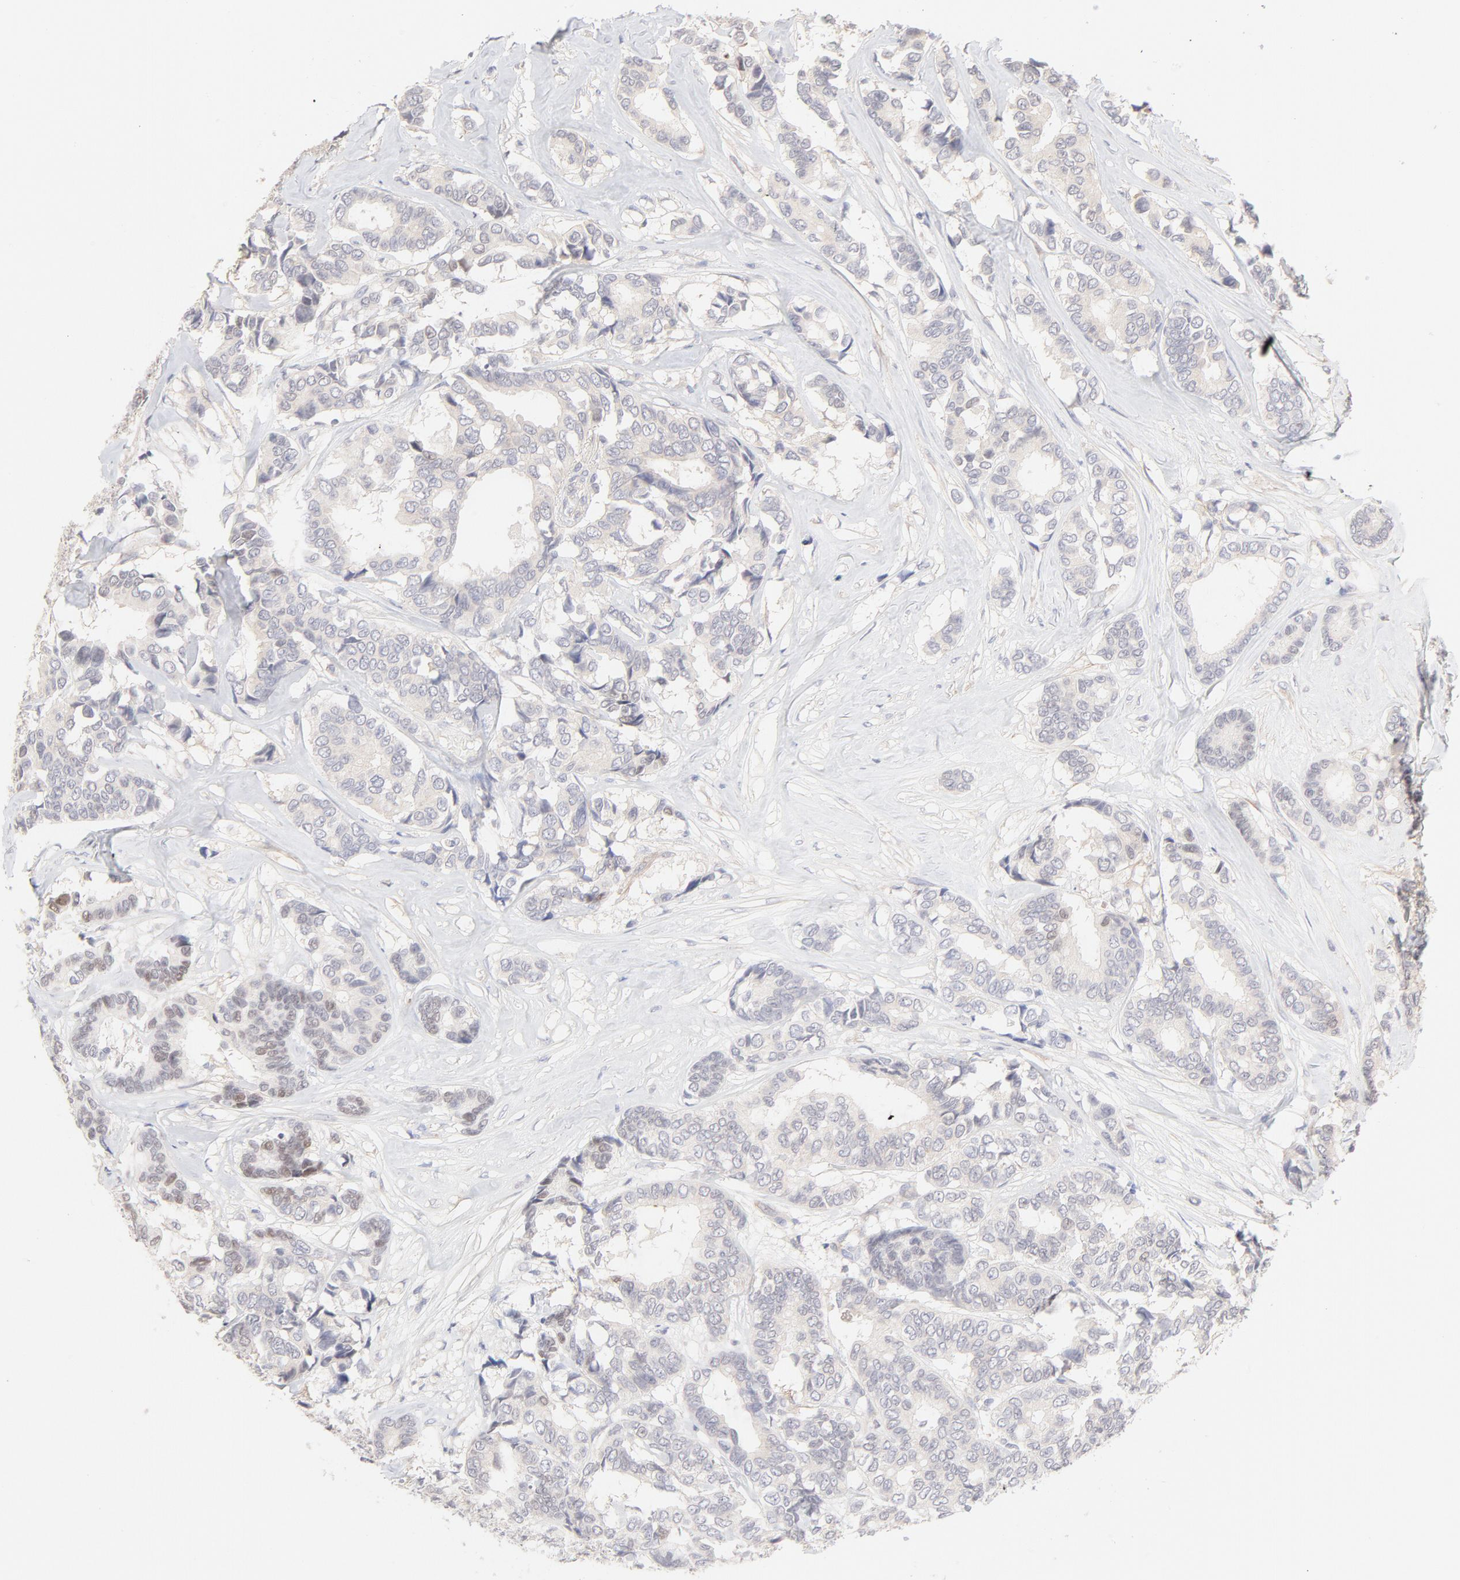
{"staining": {"intensity": "negative", "quantity": "none", "location": "none"}, "tissue": "breast cancer", "cell_type": "Tumor cells", "image_type": "cancer", "snomed": [{"axis": "morphology", "description": "Duct carcinoma"}, {"axis": "topography", "description": "Breast"}], "caption": "Immunohistochemical staining of intraductal carcinoma (breast) shows no significant positivity in tumor cells.", "gene": "ELF3", "patient": {"sex": "female", "age": 87}}